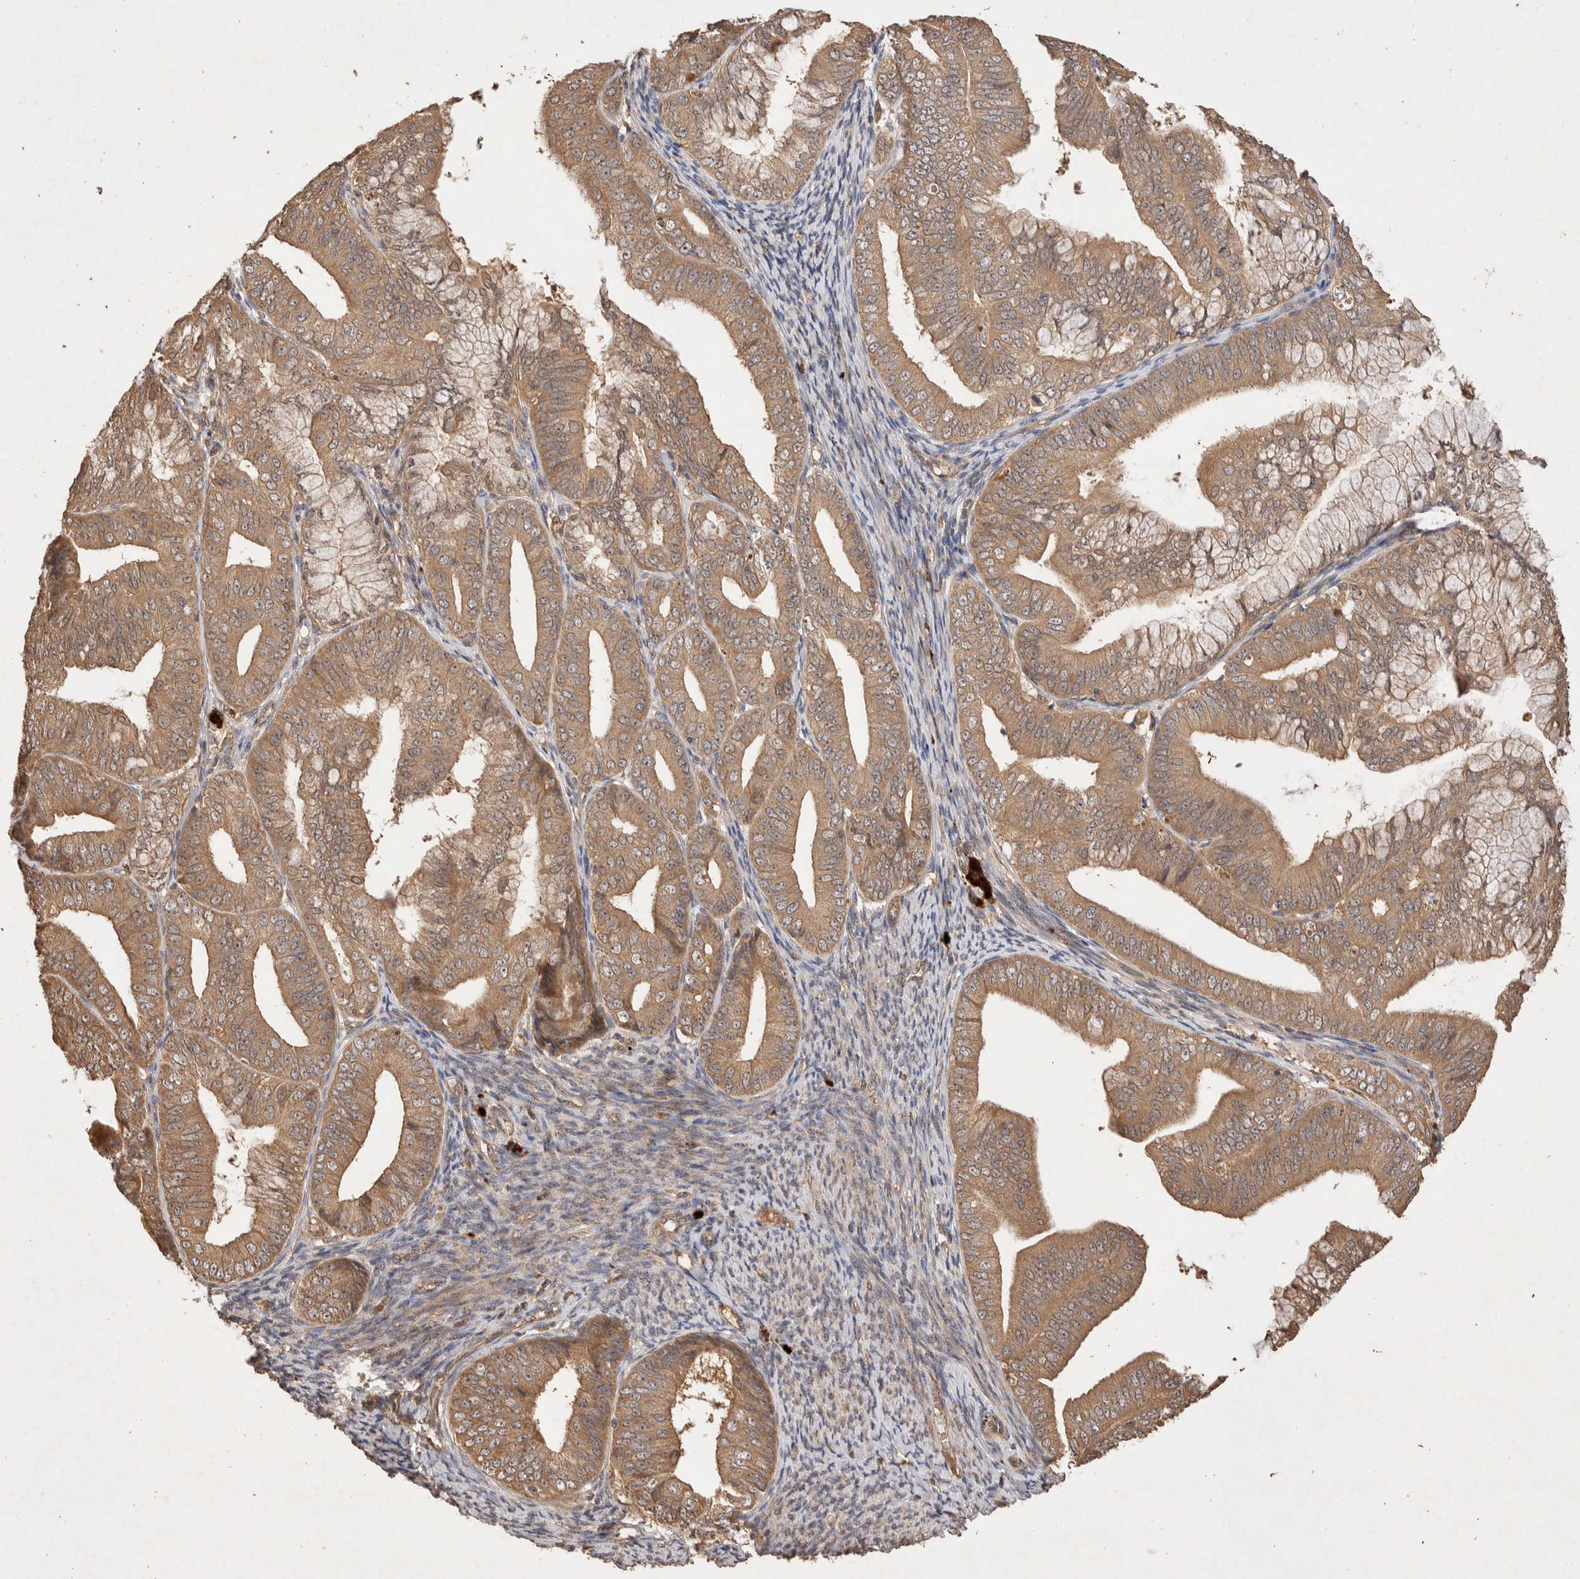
{"staining": {"intensity": "moderate", "quantity": ">75%", "location": "cytoplasmic/membranous"}, "tissue": "endometrial cancer", "cell_type": "Tumor cells", "image_type": "cancer", "snomed": [{"axis": "morphology", "description": "Adenocarcinoma, NOS"}, {"axis": "topography", "description": "Endometrium"}], "caption": "This is a photomicrograph of immunohistochemistry staining of adenocarcinoma (endometrial), which shows moderate staining in the cytoplasmic/membranous of tumor cells.", "gene": "NSMAF", "patient": {"sex": "female", "age": 63}}